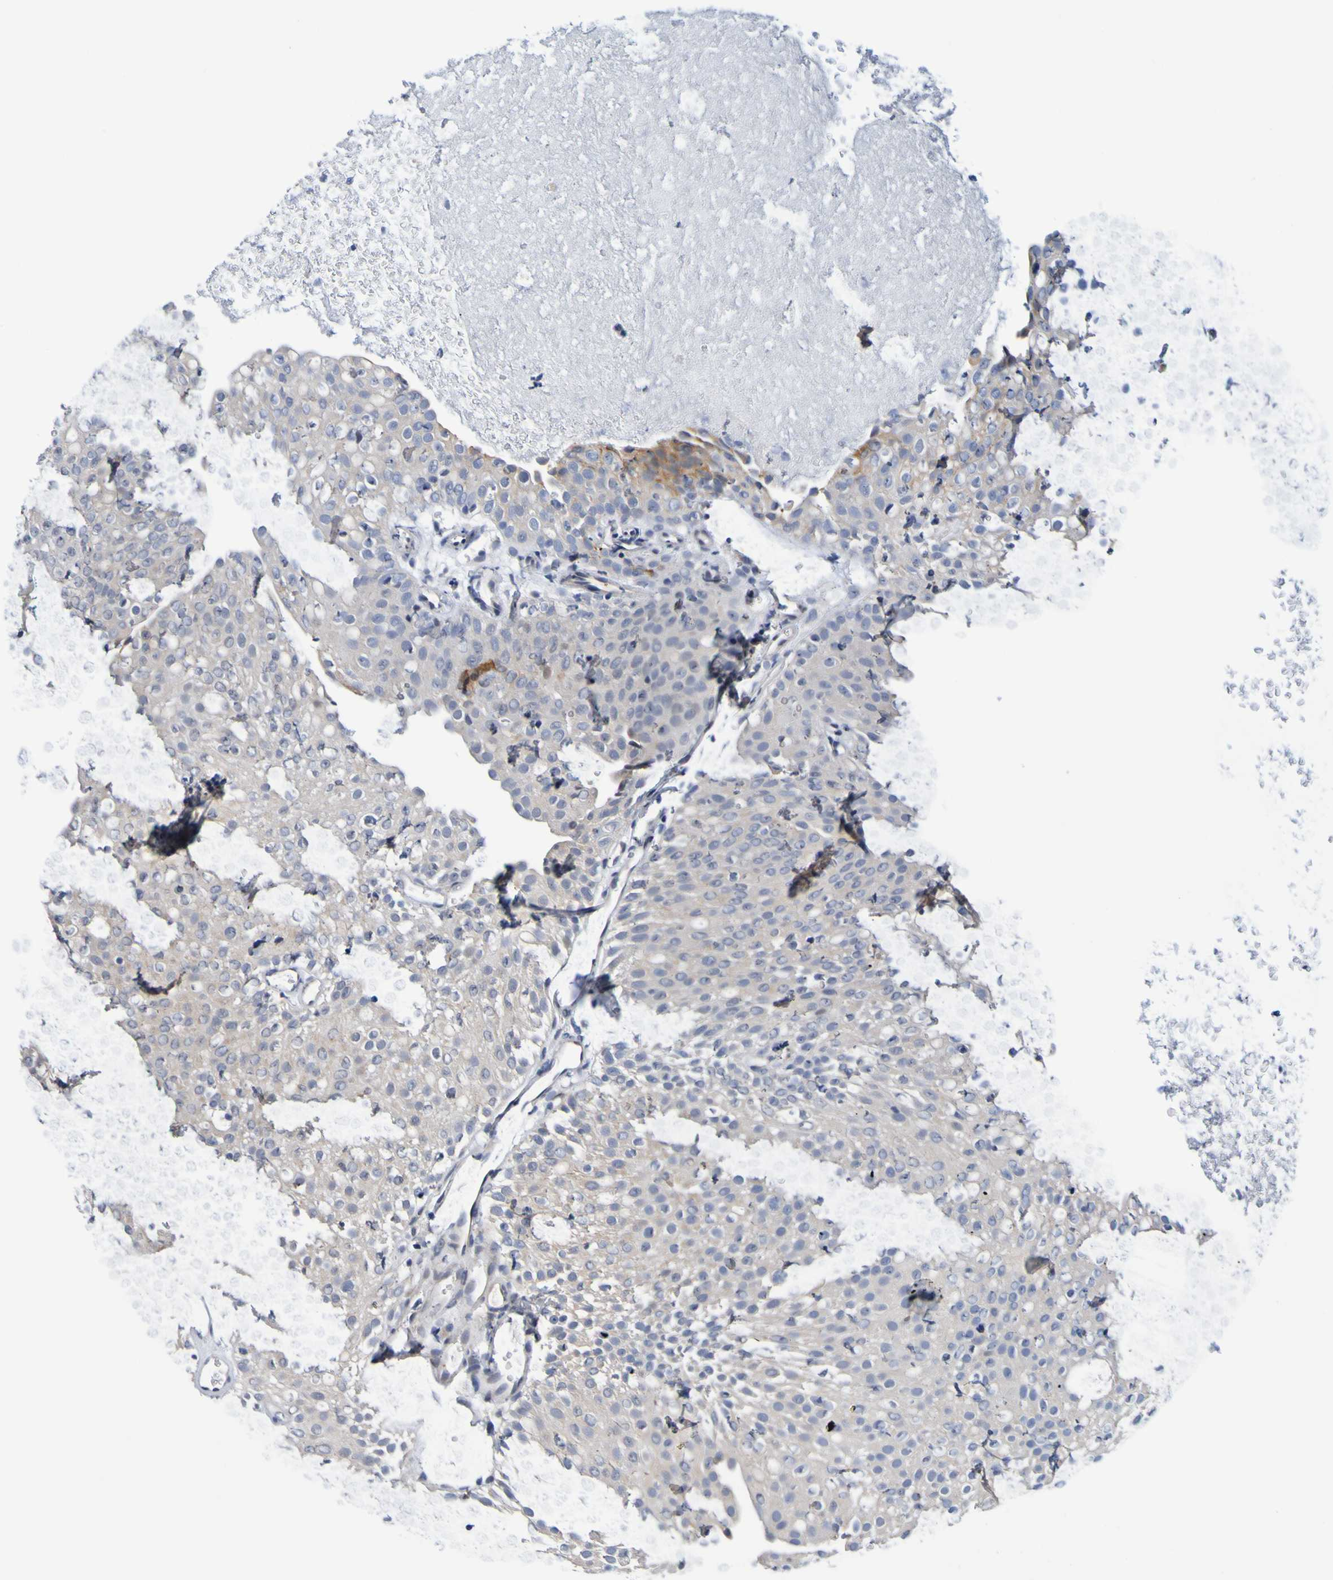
{"staining": {"intensity": "weak", "quantity": "<25%", "location": "cytoplasmic/membranous"}, "tissue": "urothelial cancer", "cell_type": "Tumor cells", "image_type": "cancer", "snomed": [{"axis": "morphology", "description": "Urothelial carcinoma, Low grade"}, {"axis": "topography", "description": "Urinary bladder"}], "caption": "High power microscopy histopathology image of an immunohistochemistry (IHC) histopathology image of urothelial carcinoma (low-grade), revealing no significant expression in tumor cells. (Stains: DAB immunohistochemistry with hematoxylin counter stain, Microscopy: brightfield microscopy at high magnification).", "gene": "VMA21", "patient": {"sex": "male", "age": 78}}